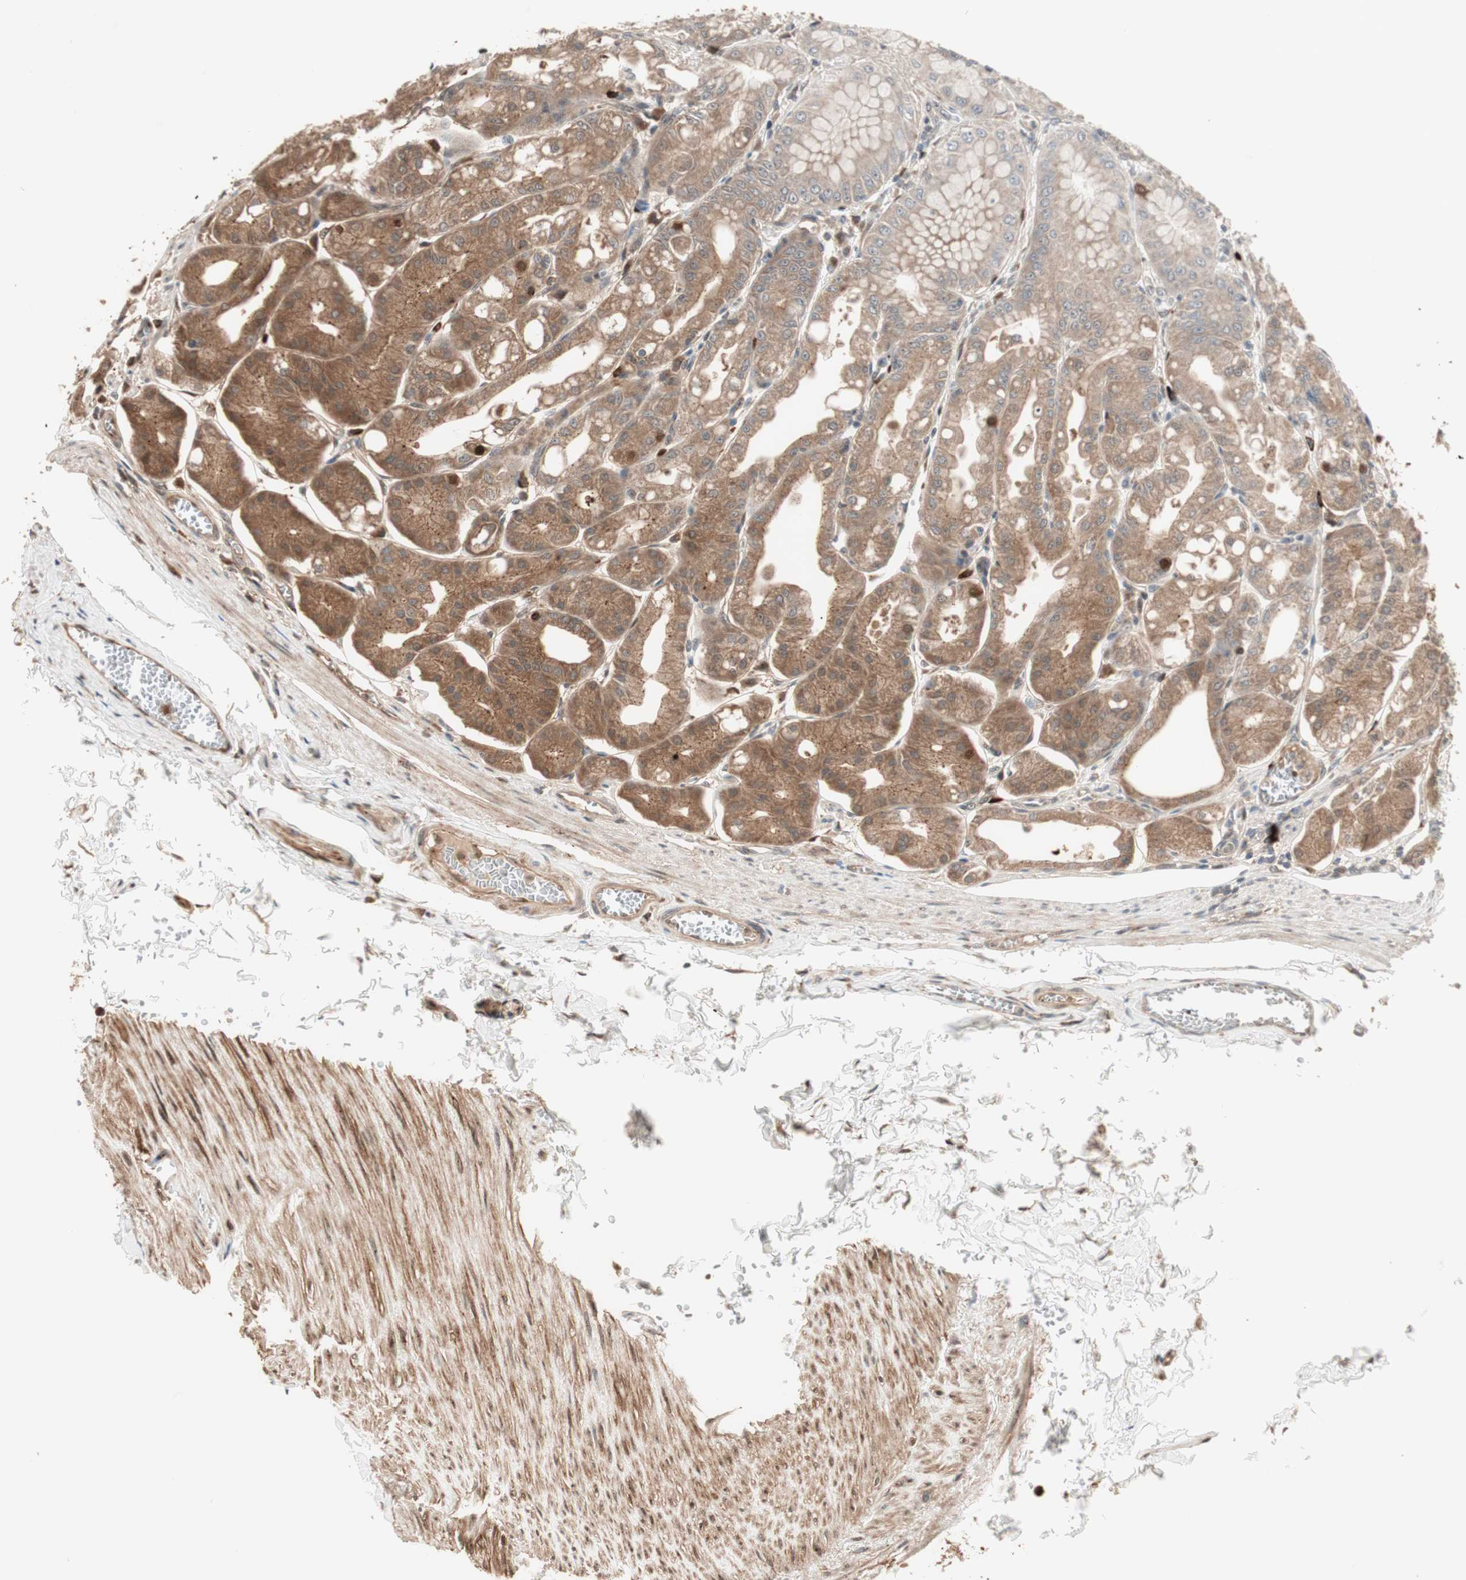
{"staining": {"intensity": "moderate", "quantity": ">75%", "location": "cytoplasmic/membranous,nuclear"}, "tissue": "stomach", "cell_type": "Glandular cells", "image_type": "normal", "snomed": [{"axis": "morphology", "description": "Normal tissue, NOS"}, {"axis": "topography", "description": "Stomach, lower"}], "caption": "Immunohistochemistry of normal stomach displays medium levels of moderate cytoplasmic/membranous,nuclear positivity in about >75% of glandular cells. (DAB (3,3'-diaminobenzidine) = brown stain, brightfield microscopy at high magnification).", "gene": "PRKG2", "patient": {"sex": "male", "age": 71}}